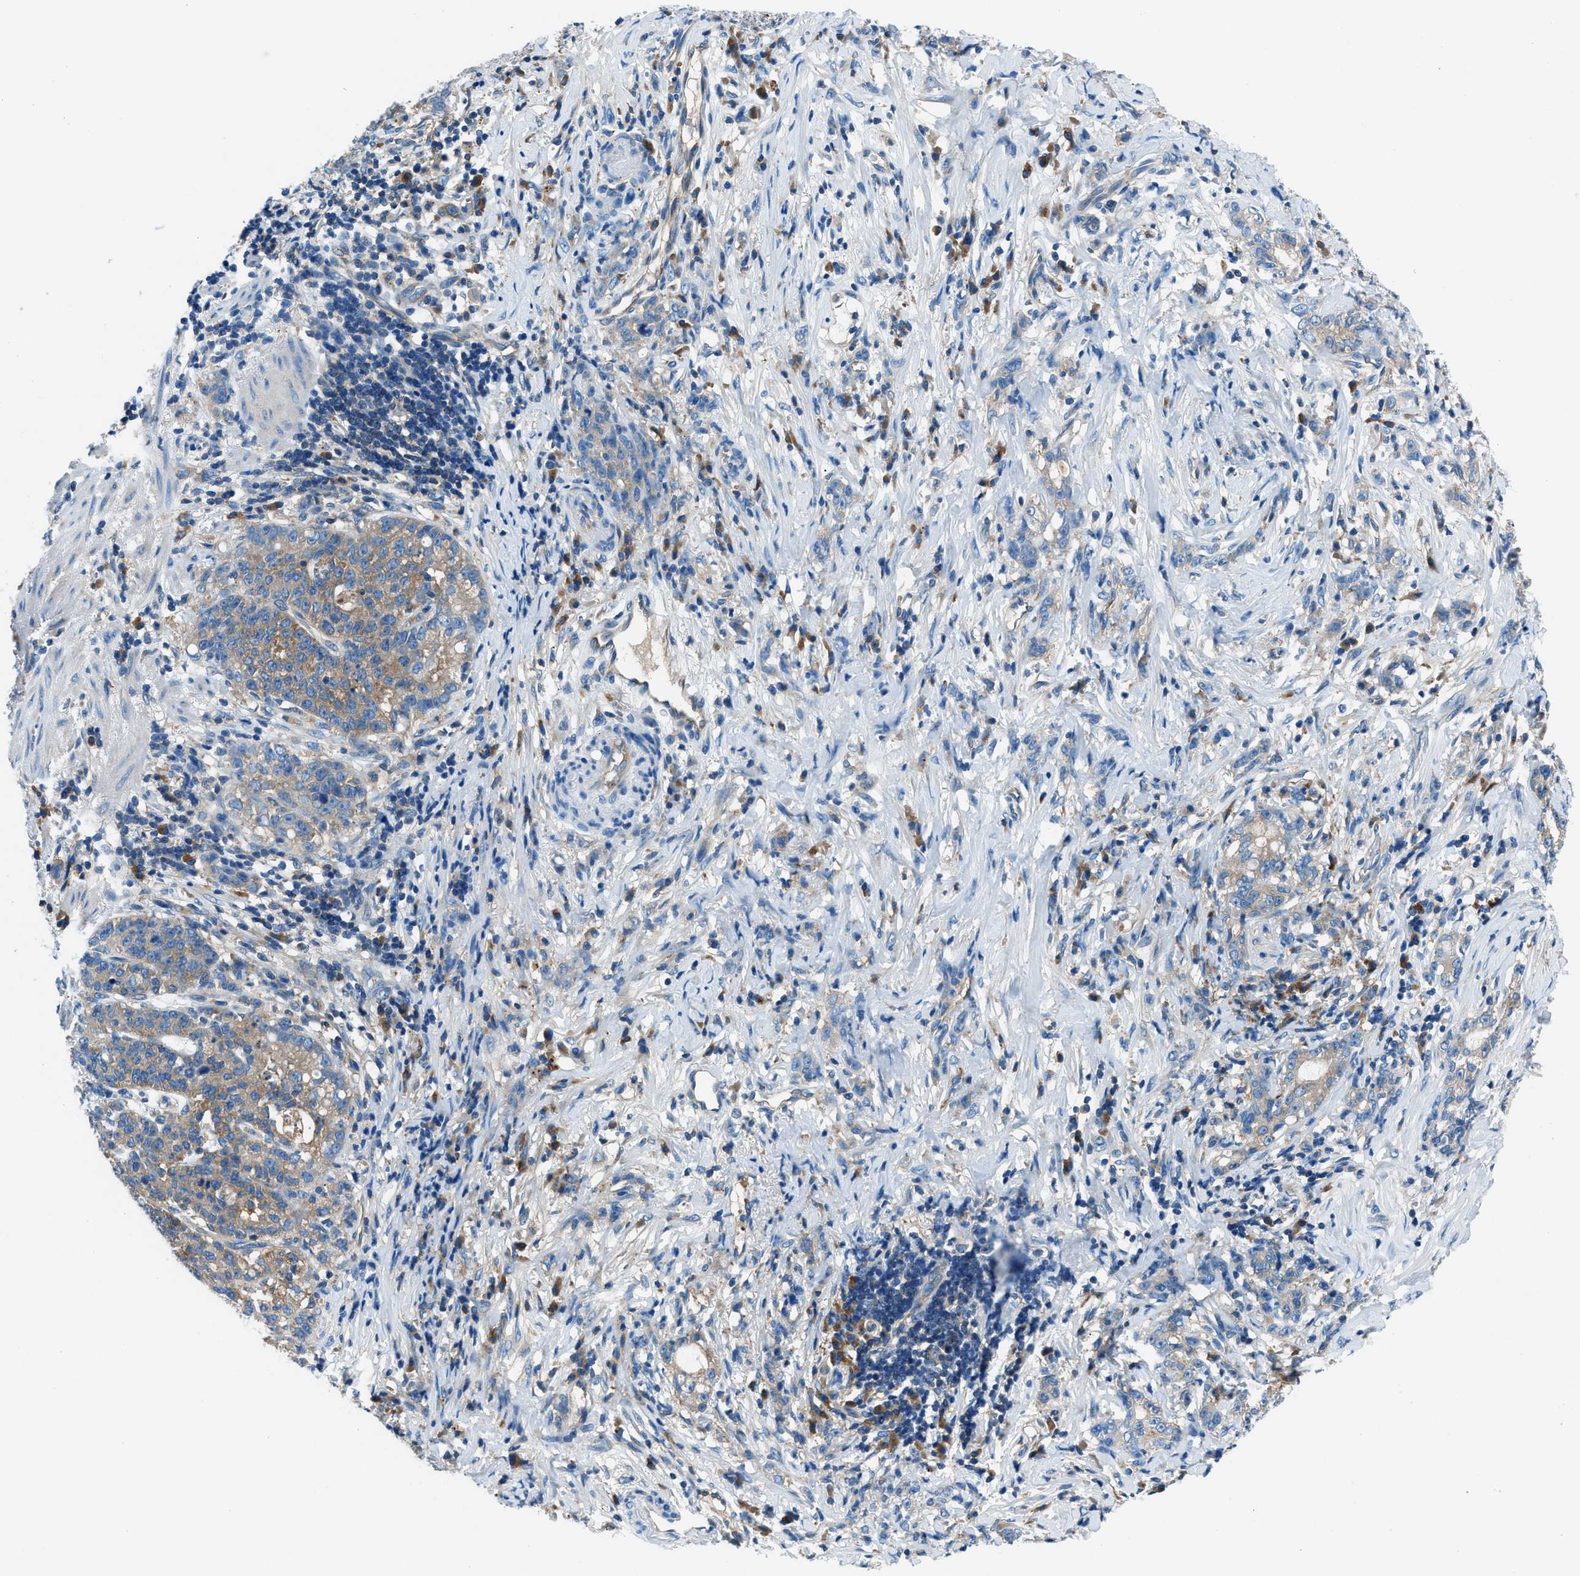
{"staining": {"intensity": "moderate", "quantity": "25%-75%", "location": "cytoplasmic/membranous"}, "tissue": "stomach cancer", "cell_type": "Tumor cells", "image_type": "cancer", "snomed": [{"axis": "morphology", "description": "Adenocarcinoma, NOS"}, {"axis": "topography", "description": "Stomach, lower"}], "caption": "This image shows immunohistochemistry staining of human stomach adenocarcinoma, with medium moderate cytoplasmic/membranous staining in about 25%-75% of tumor cells.", "gene": "SARS1", "patient": {"sex": "male", "age": 88}}